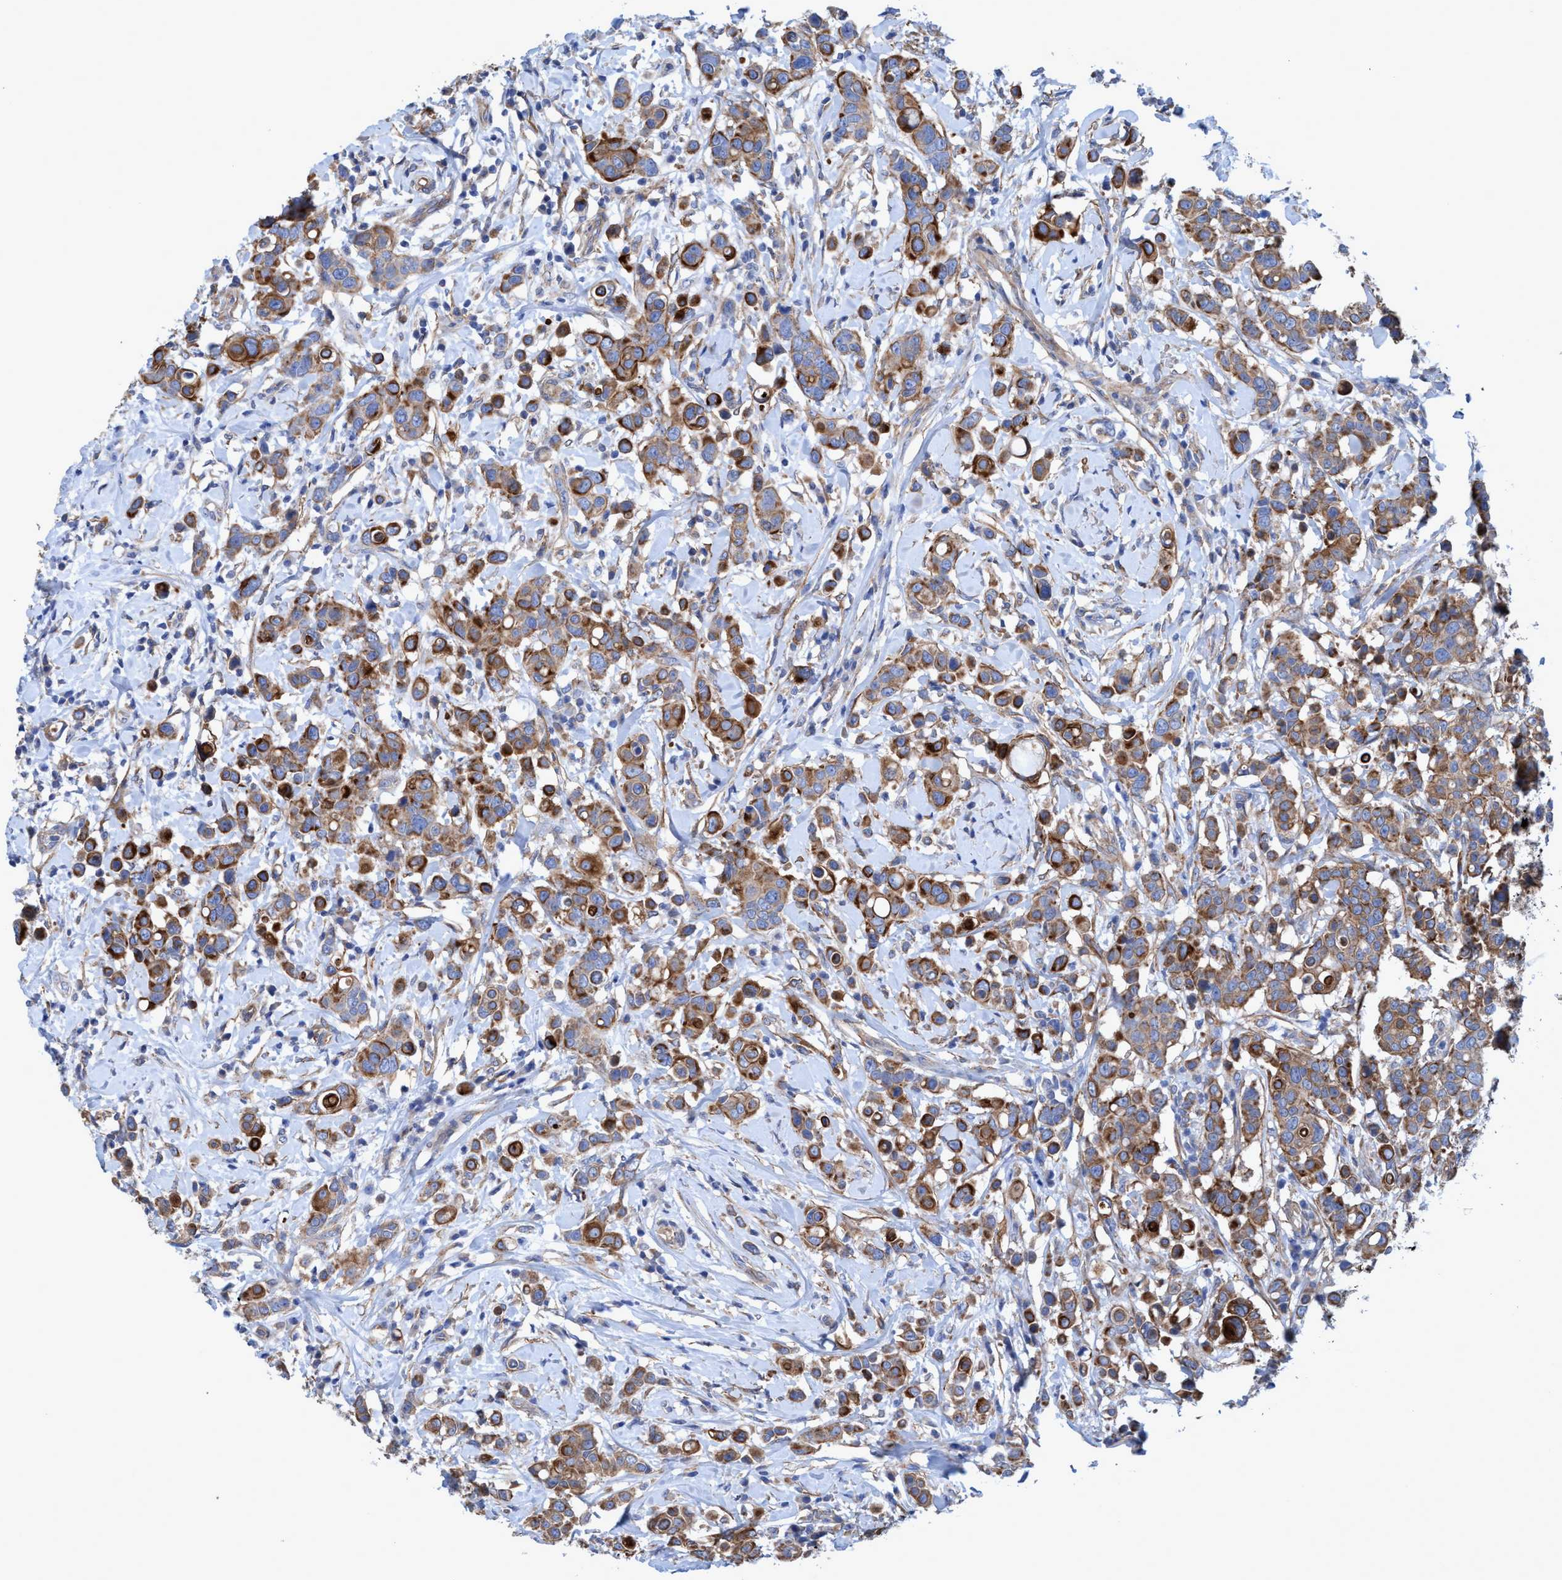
{"staining": {"intensity": "moderate", "quantity": ">75%", "location": "cytoplasmic/membranous"}, "tissue": "breast cancer", "cell_type": "Tumor cells", "image_type": "cancer", "snomed": [{"axis": "morphology", "description": "Duct carcinoma"}, {"axis": "topography", "description": "Breast"}], "caption": "Immunohistochemical staining of human breast cancer (infiltrating ductal carcinoma) displays medium levels of moderate cytoplasmic/membranous protein staining in about >75% of tumor cells.", "gene": "GULP1", "patient": {"sex": "female", "age": 27}}